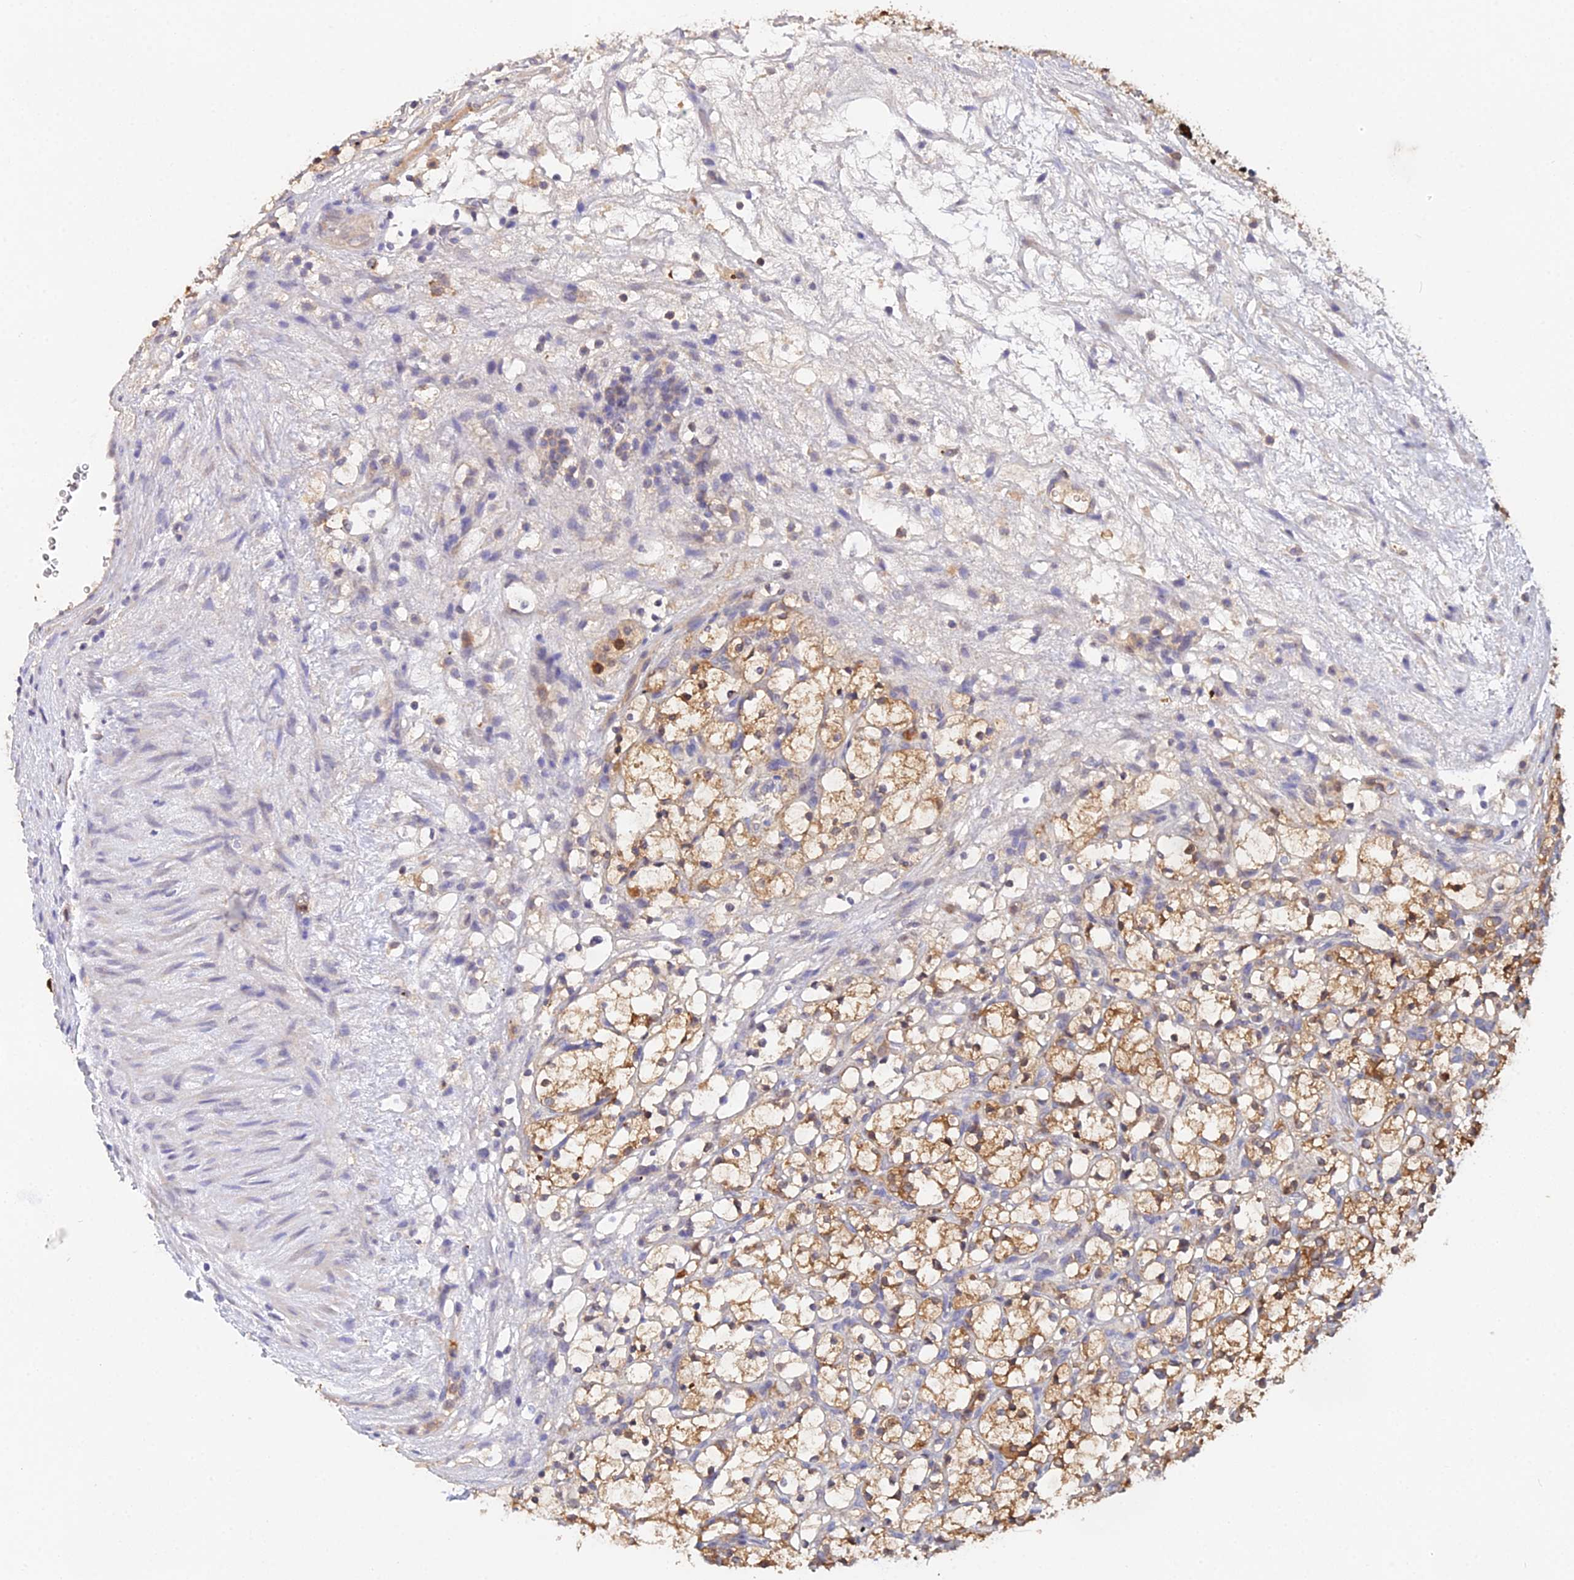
{"staining": {"intensity": "moderate", "quantity": ">75%", "location": "cytoplasmic/membranous"}, "tissue": "renal cancer", "cell_type": "Tumor cells", "image_type": "cancer", "snomed": [{"axis": "morphology", "description": "Adenocarcinoma, NOS"}, {"axis": "topography", "description": "Kidney"}], "caption": "IHC image of neoplastic tissue: human renal cancer stained using immunohistochemistry demonstrates medium levels of moderate protein expression localized specifically in the cytoplasmic/membranous of tumor cells, appearing as a cytoplasmic/membranous brown color.", "gene": "FBP1", "patient": {"sex": "female", "age": 69}}